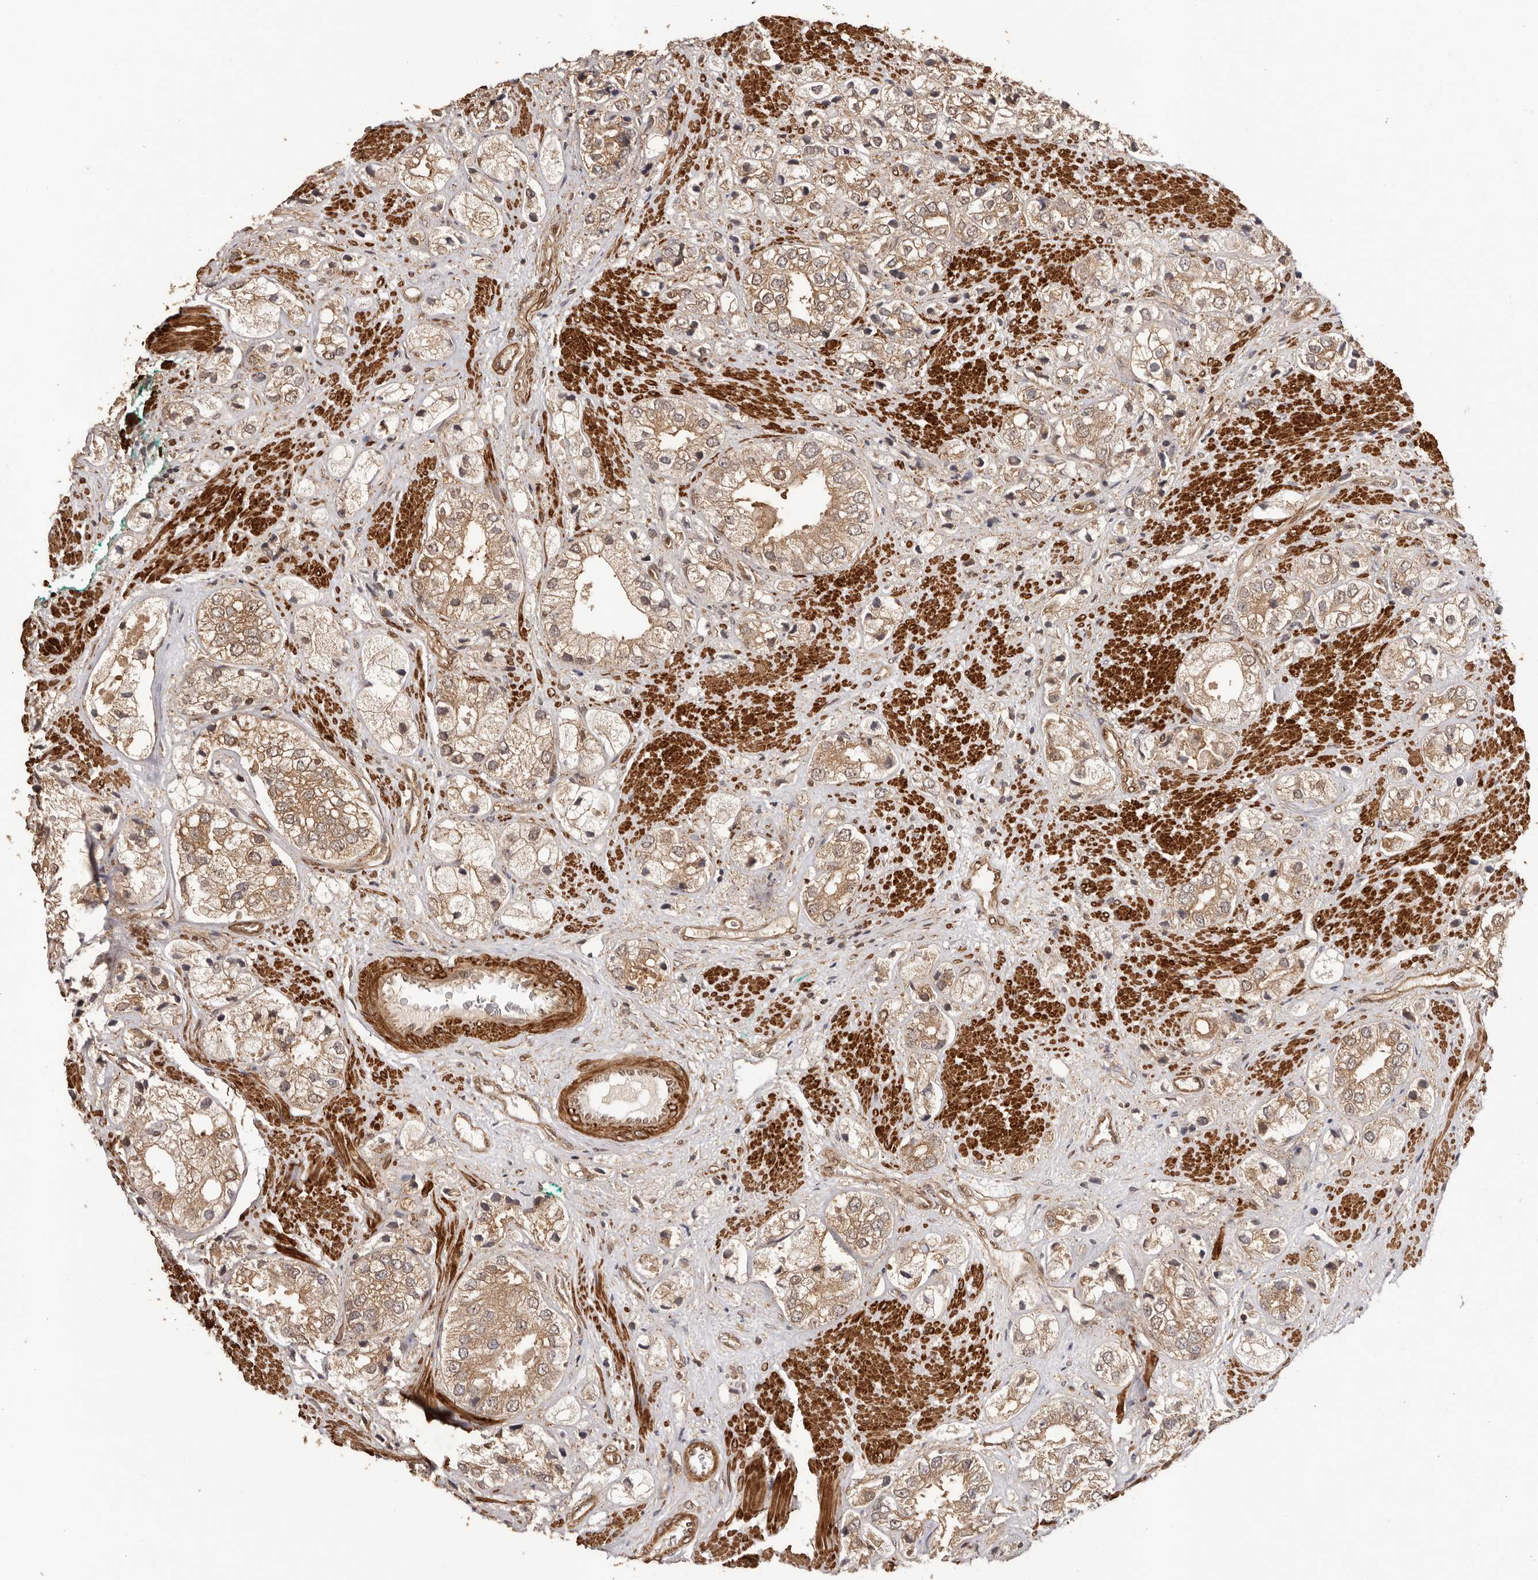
{"staining": {"intensity": "moderate", "quantity": ">75%", "location": "cytoplasmic/membranous"}, "tissue": "prostate cancer", "cell_type": "Tumor cells", "image_type": "cancer", "snomed": [{"axis": "morphology", "description": "Adenocarcinoma, High grade"}, {"axis": "topography", "description": "Prostate"}], "caption": "A micrograph of human adenocarcinoma (high-grade) (prostate) stained for a protein shows moderate cytoplasmic/membranous brown staining in tumor cells.", "gene": "UBR2", "patient": {"sex": "male", "age": 50}}